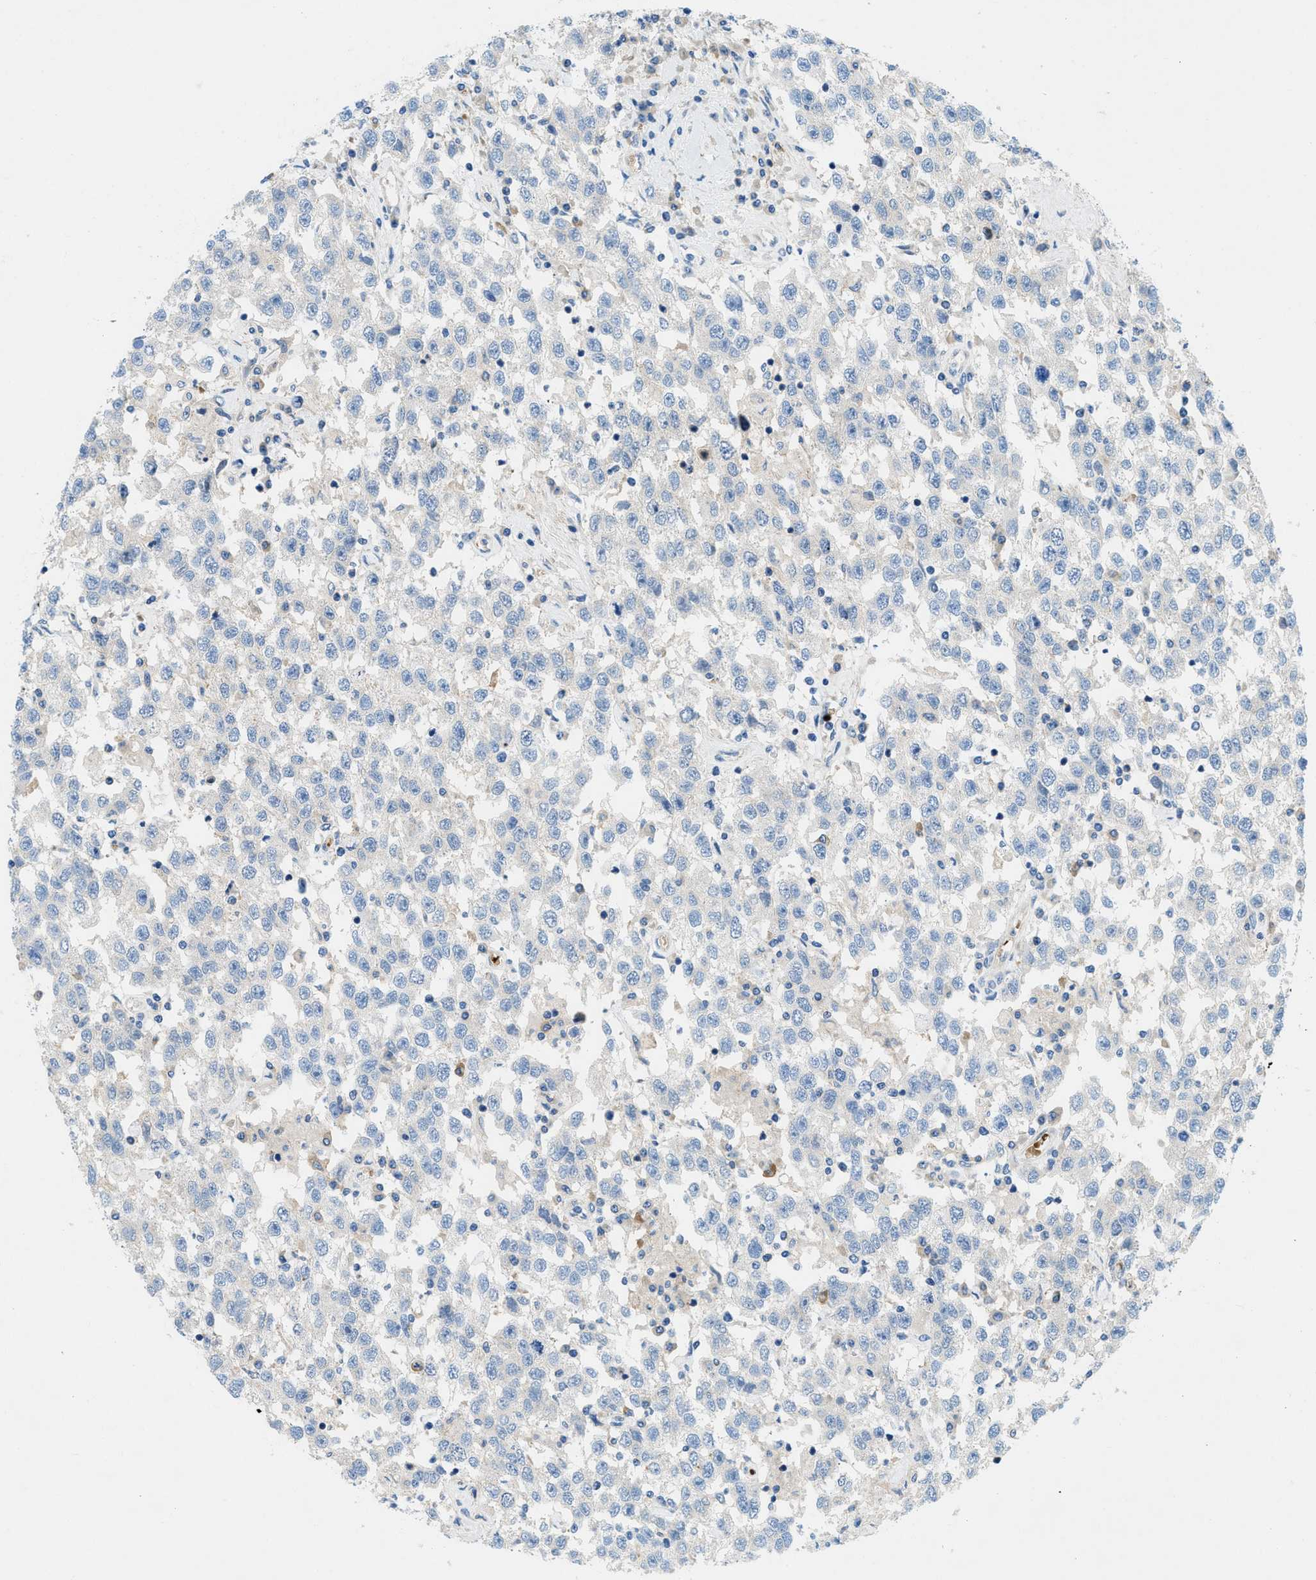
{"staining": {"intensity": "negative", "quantity": "none", "location": "none"}, "tissue": "testis cancer", "cell_type": "Tumor cells", "image_type": "cancer", "snomed": [{"axis": "morphology", "description": "Seminoma, NOS"}, {"axis": "topography", "description": "Testis"}], "caption": "DAB (3,3'-diaminobenzidine) immunohistochemical staining of testis seminoma exhibits no significant positivity in tumor cells.", "gene": "ZNF831", "patient": {"sex": "male", "age": 41}}